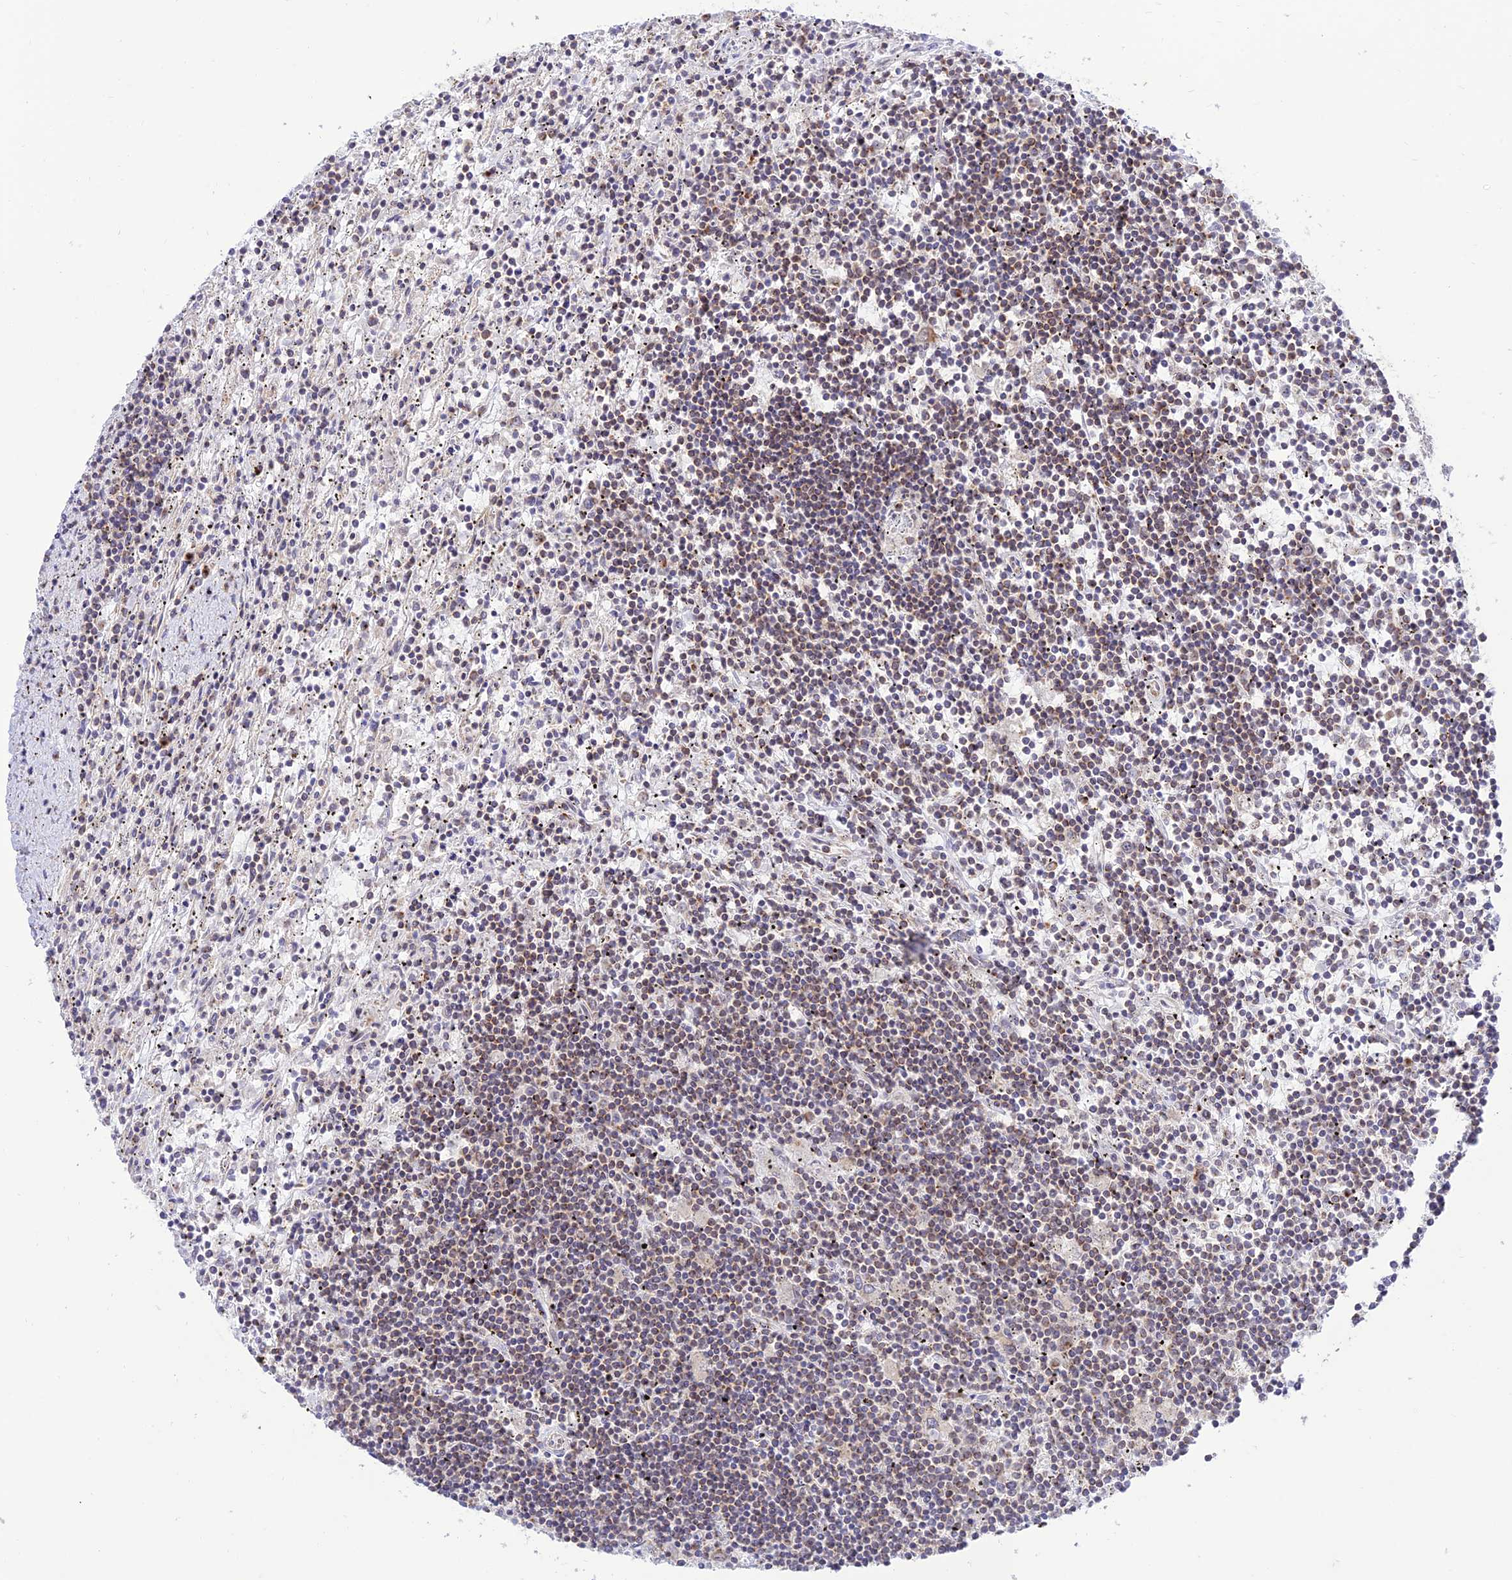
{"staining": {"intensity": "weak", "quantity": "25%-75%", "location": "cytoplasmic/membranous"}, "tissue": "lymphoma", "cell_type": "Tumor cells", "image_type": "cancer", "snomed": [{"axis": "morphology", "description": "Malignant lymphoma, non-Hodgkin's type, Low grade"}, {"axis": "topography", "description": "Spleen"}], "caption": "Immunohistochemistry staining of low-grade malignant lymphoma, non-Hodgkin's type, which exhibits low levels of weak cytoplasmic/membranous staining in about 25%-75% of tumor cells indicating weak cytoplasmic/membranous protein expression. The staining was performed using DAB (brown) for protein detection and nuclei were counterstained in hematoxylin (blue).", "gene": "GOLGA3", "patient": {"sex": "male", "age": 76}}